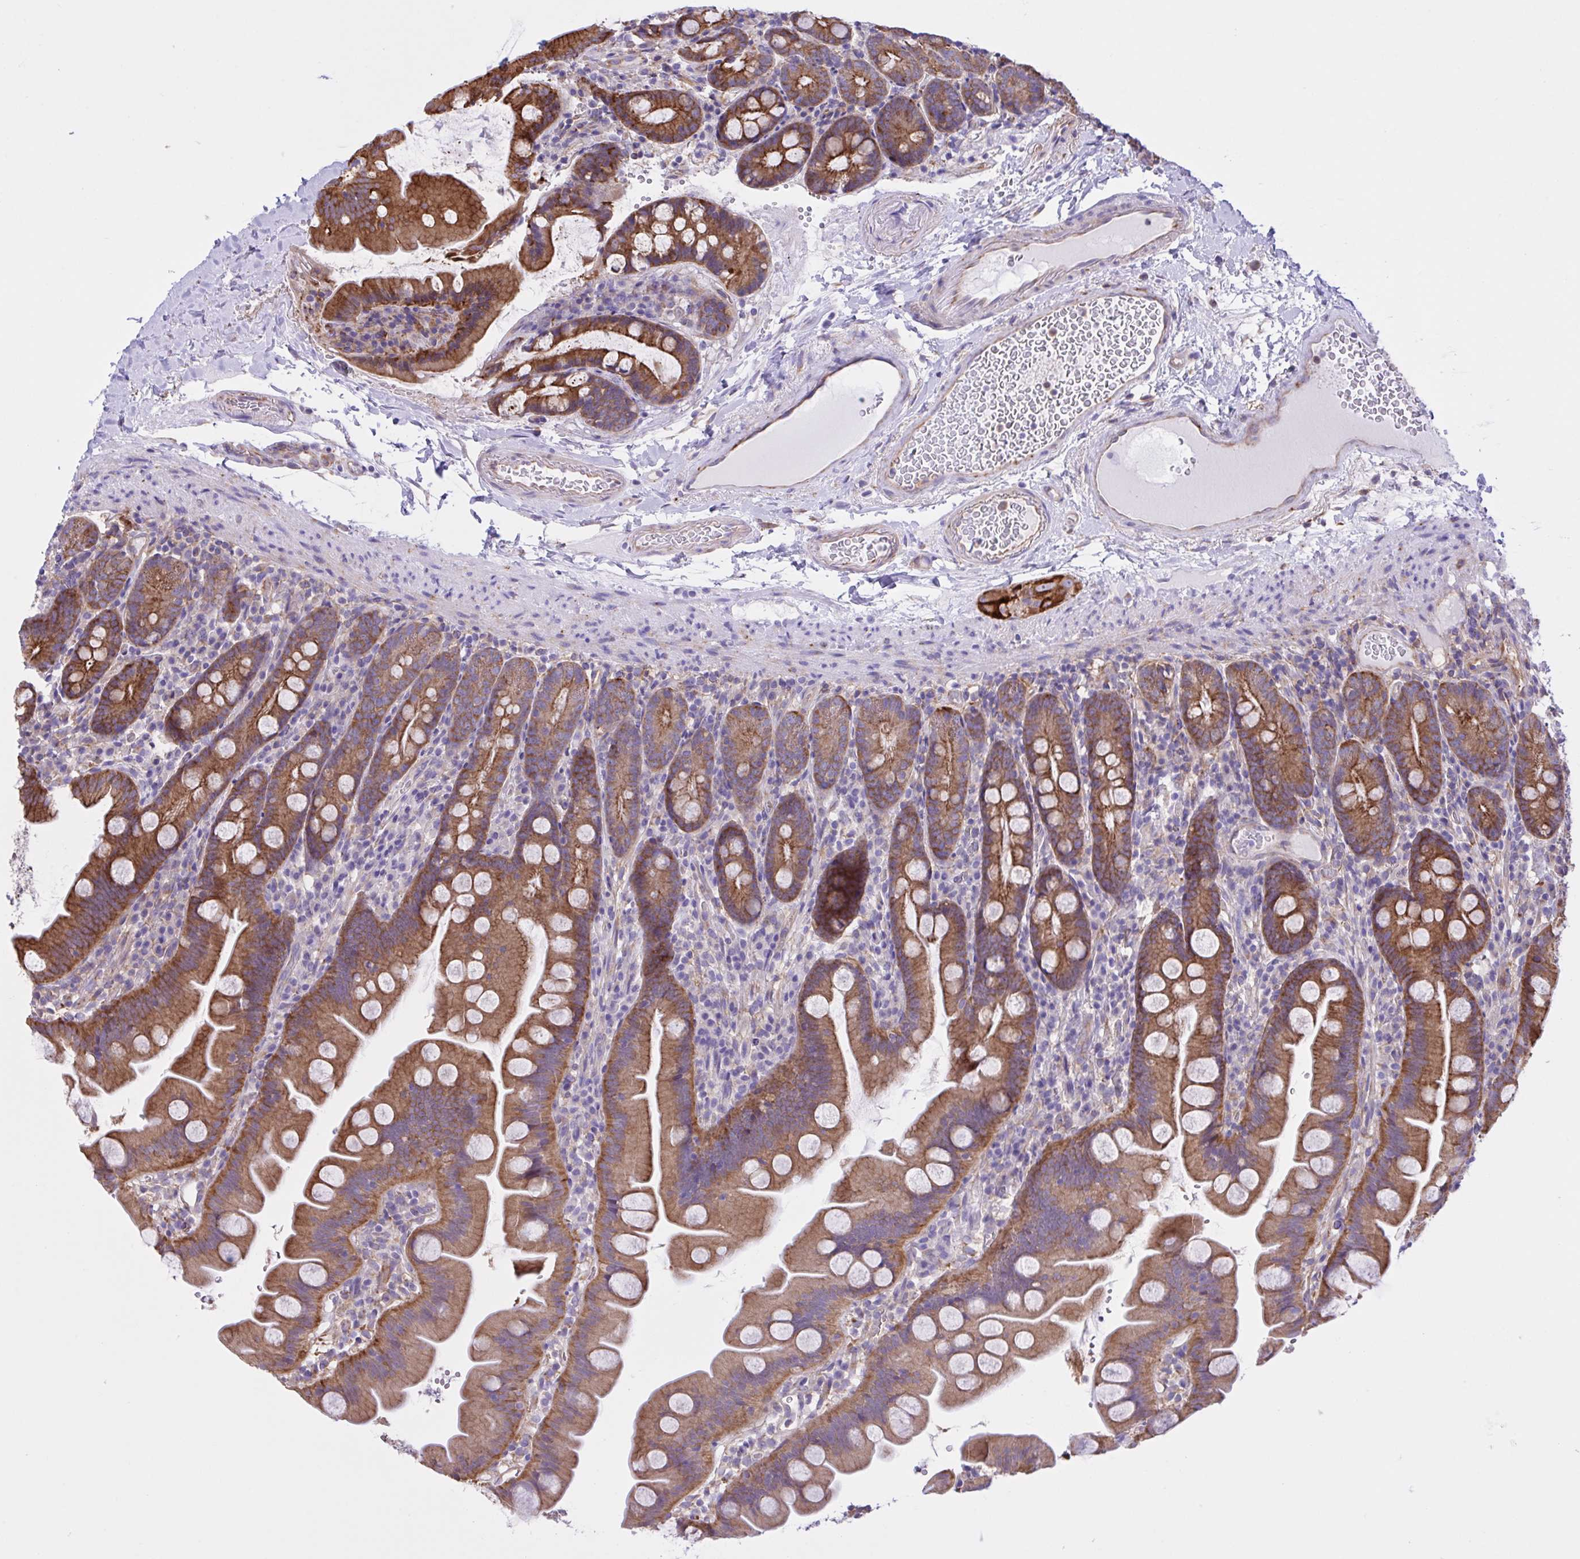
{"staining": {"intensity": "strong", "quantity": "25%-75%", "location": "cytoplasmic/membranous"}, "tissue": "small intestine", "cell_type": "Glandular cells", "image_type": "normal", "snomed": [{"axis": "morphology", "description": "Normal tissue, NOS"}, {"axis": "topography", "description": "Small intestine"}], "caption": "Immunohistochemistry histopathology image of unremarkable small intestine: human small intestine stained using immunohistochemistry demonstrates high levels of strong protein expression localized specifically in the cytoplasmic/membranous of glandular cells, appearing as a cytoplasmic/membranous brown color.", "gene": "OR51M1", "patient": {"sex": "female", "age": 68}}